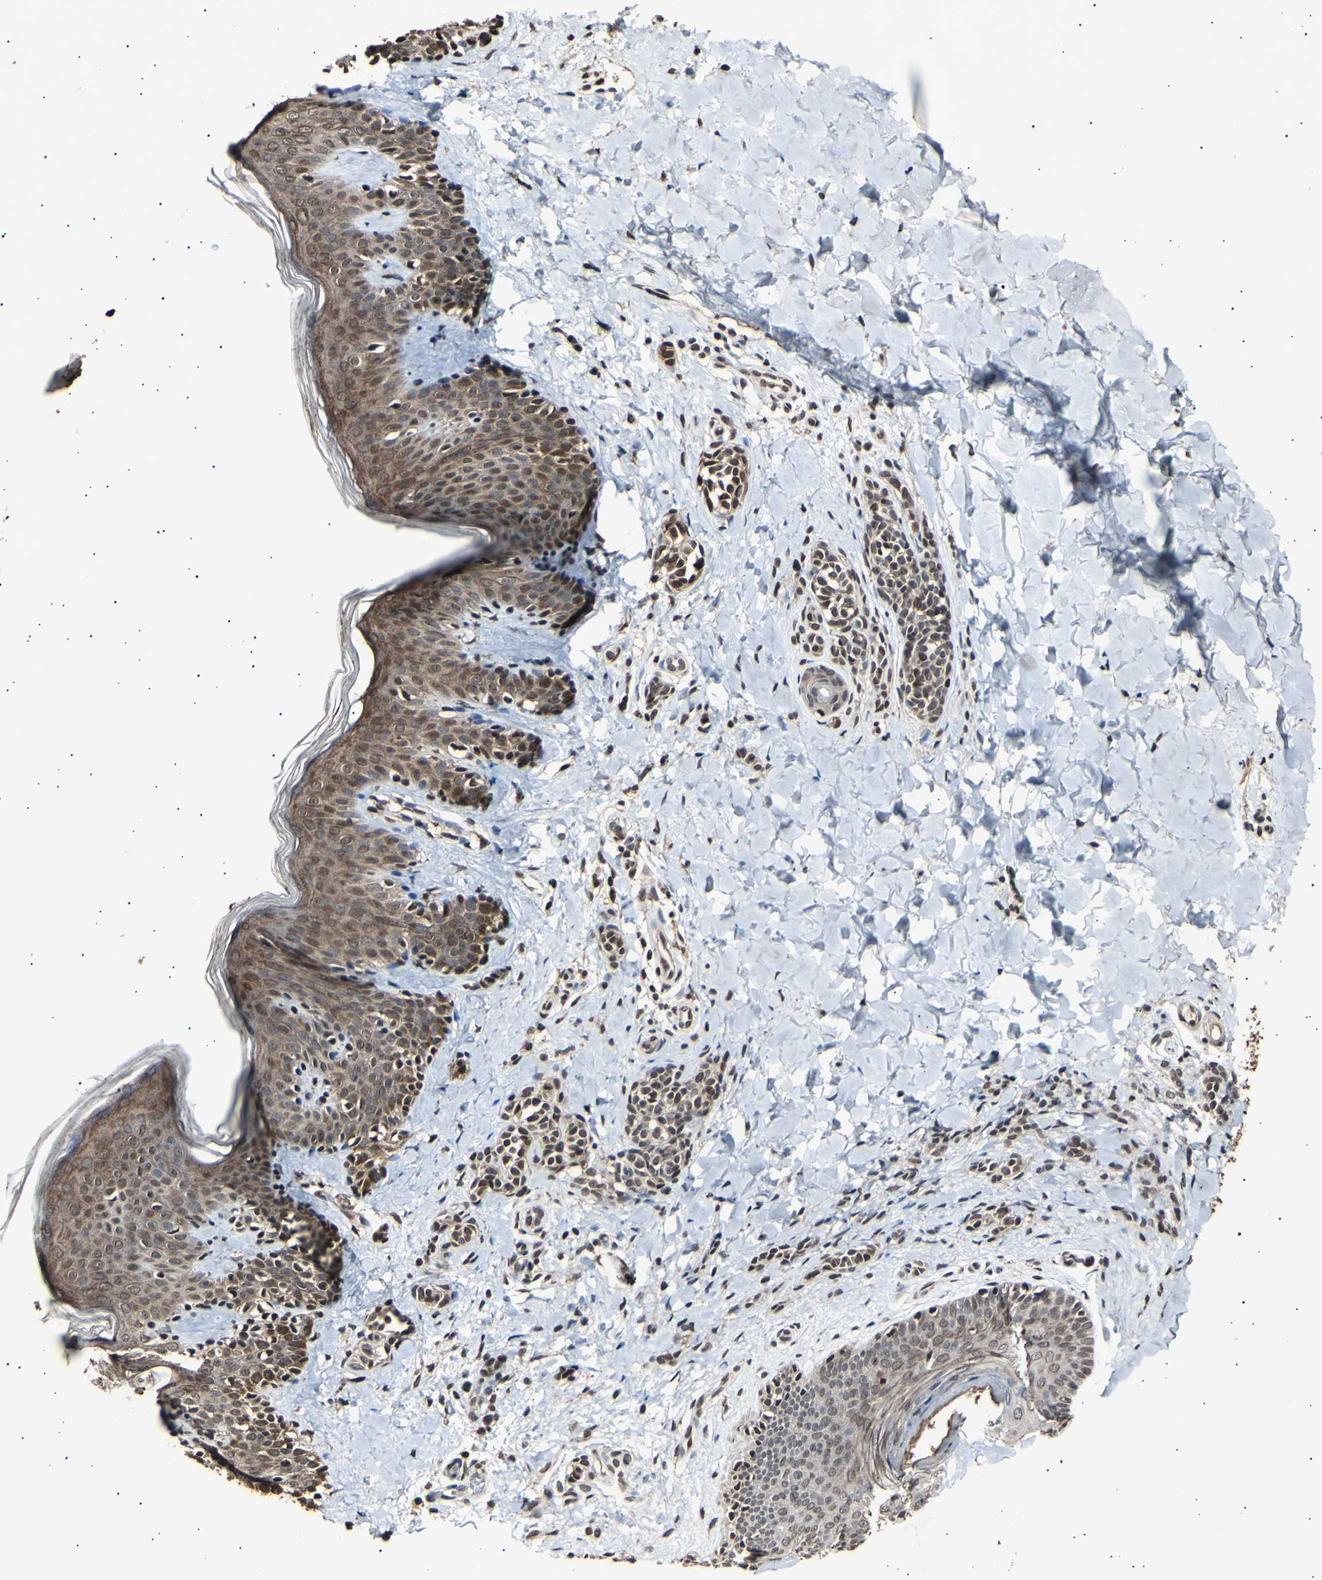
{"staining": {"intensity": "strong", "quantity": ">75%", "location": "cytoplasmic/membranous,nuclear"}, "tissue": "skin", "cell_type": "Fibroblasts", "image_type": "normal", "snomed": [{"axis": "morphology", "description": "Normal tissue, NOS"}, {"axis": "topography", "description": "Skin"}], "caption": "Protein analysis of normal skin exhibits strong cytoplasmic/membranous,nuclear positivity in about >75% of fibroblasts. The staining was performed using DAB (3,3'-diaminobenzidine) to visualize the protein expression in brown, while the nuclei were stained in blue with hematoxylin (Magnification: 20x).", "gene": "ANAPC7", "patient": {"sex": "male", "age": 16}}